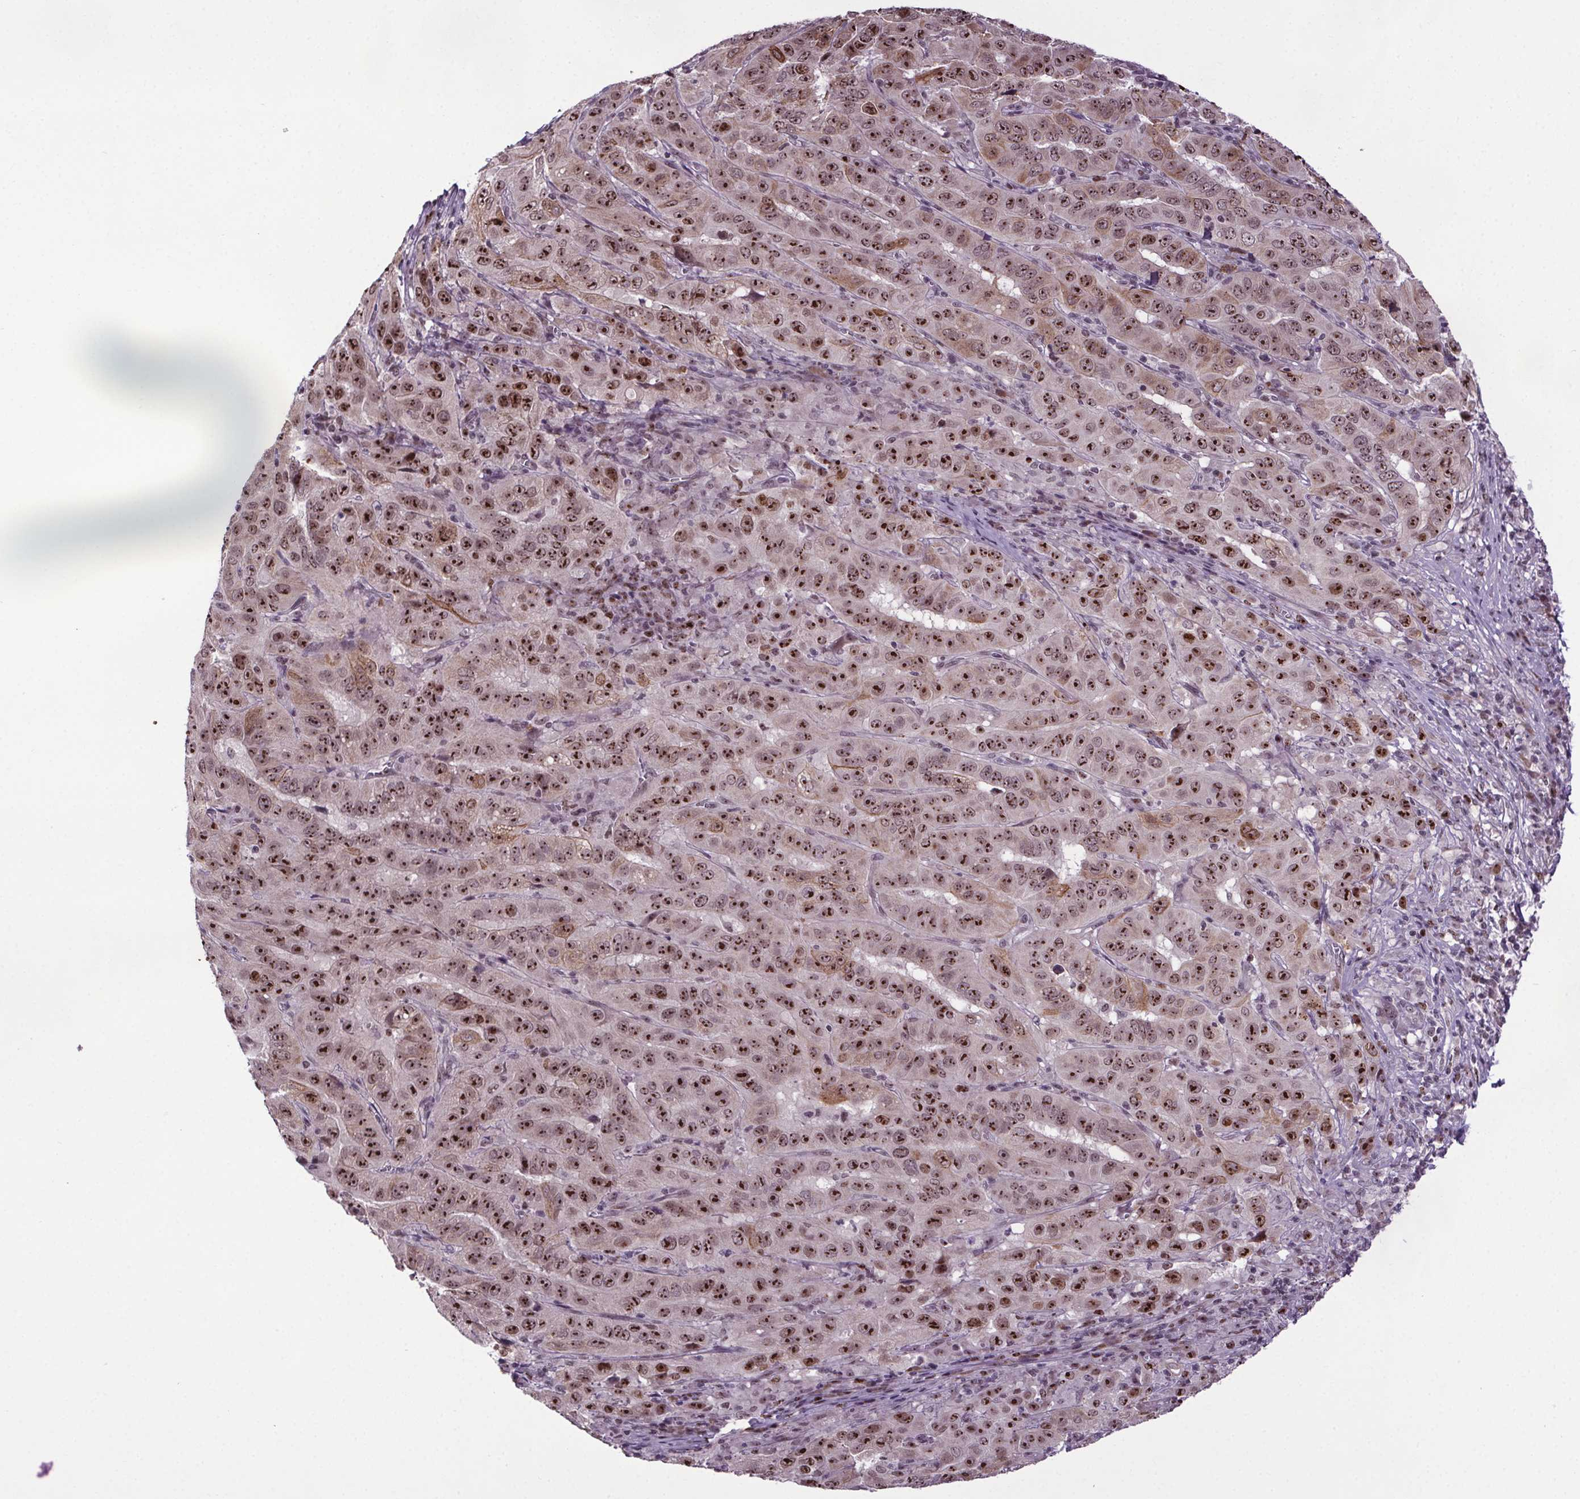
{"staining": {"intensity": "strong", "quantity": ">75%", "location": "nuclear"}, "tissue": "pancreatic cancer", "cell_type": "Tumor cells", "image_type": "cancer", "snomed": [{"axis": "morphology", "description": "Adenocarcinoma, NOS"}, {"axis": "topography", "description": "Pancreas"}], "caption": "Immunohistochemical staining of pancreatic cancer shows strong nuclear protein staining in about >75% of tumor cells. The staining was performed using DAB to visualize the protein expression in brown, while the nuclei were stained in blue with hematoxylin (Magnification: 20x).", "gene": "ATMIN", "patient": {"sex": "male", "age": 63}}